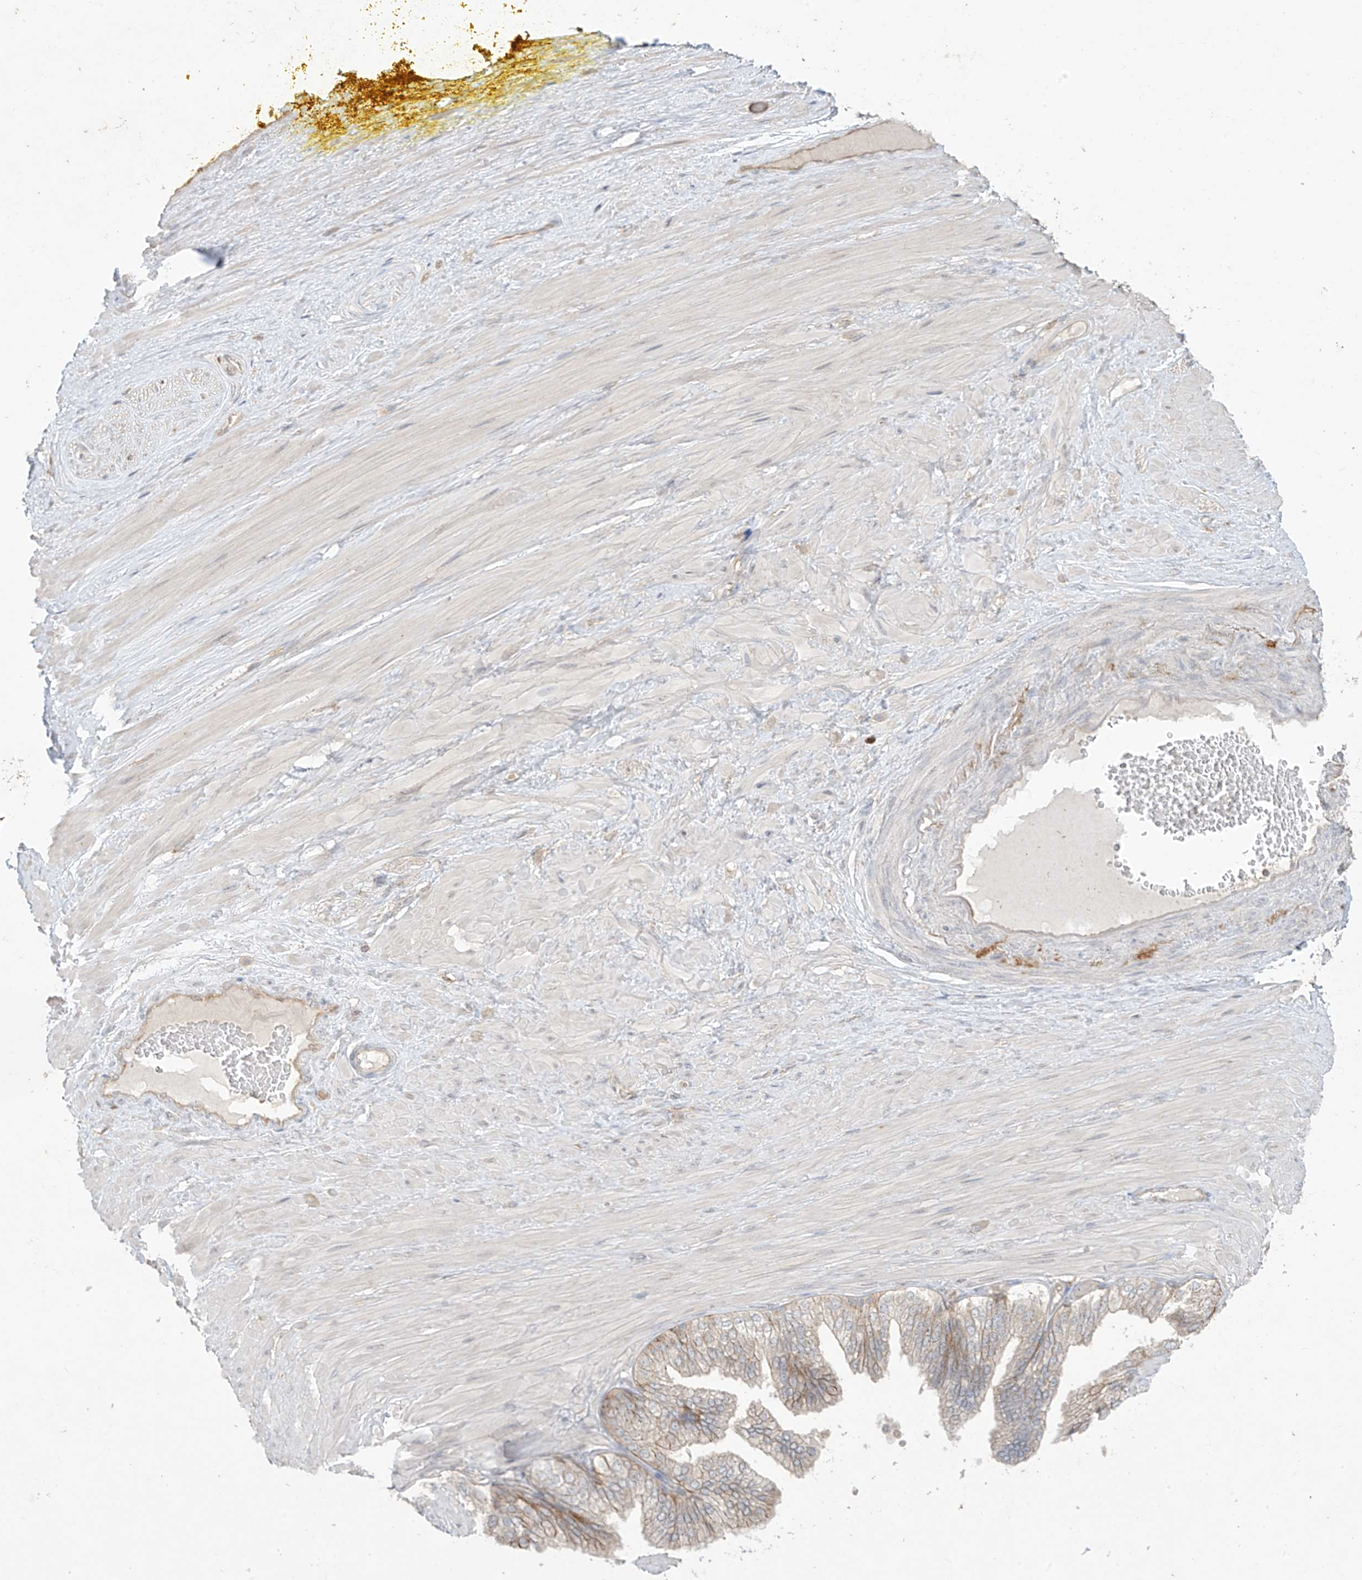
{"staining": {"intensity": "weak", "quantity": "25%-75%", "location": "cytoplasmic/membranous"}, "tissue": "adipose tissue", "cell_type": "Adipocytes", "image_type": "normal", "snomed": [{"axis": "morphology", "description": "Normal tissue, NOS"}, {"axis": "morphology", "description": "Adenocarcinoma, Low grade"}, {"axis": "topography", "description": "Prostate"}, {"axis": "topography", "description": "Peripheral nerve tissue"}], "caption": "Immunohistochemistry histopathology image of benign human adipose tissue stained for a protein (brown), which exhibits low levels of weak cytoplasmic/membranous staining in approximately 25%-75% of adipocytes.", "gene": "ANGEL2", "patient": {"sex": "male", "age": 63}}